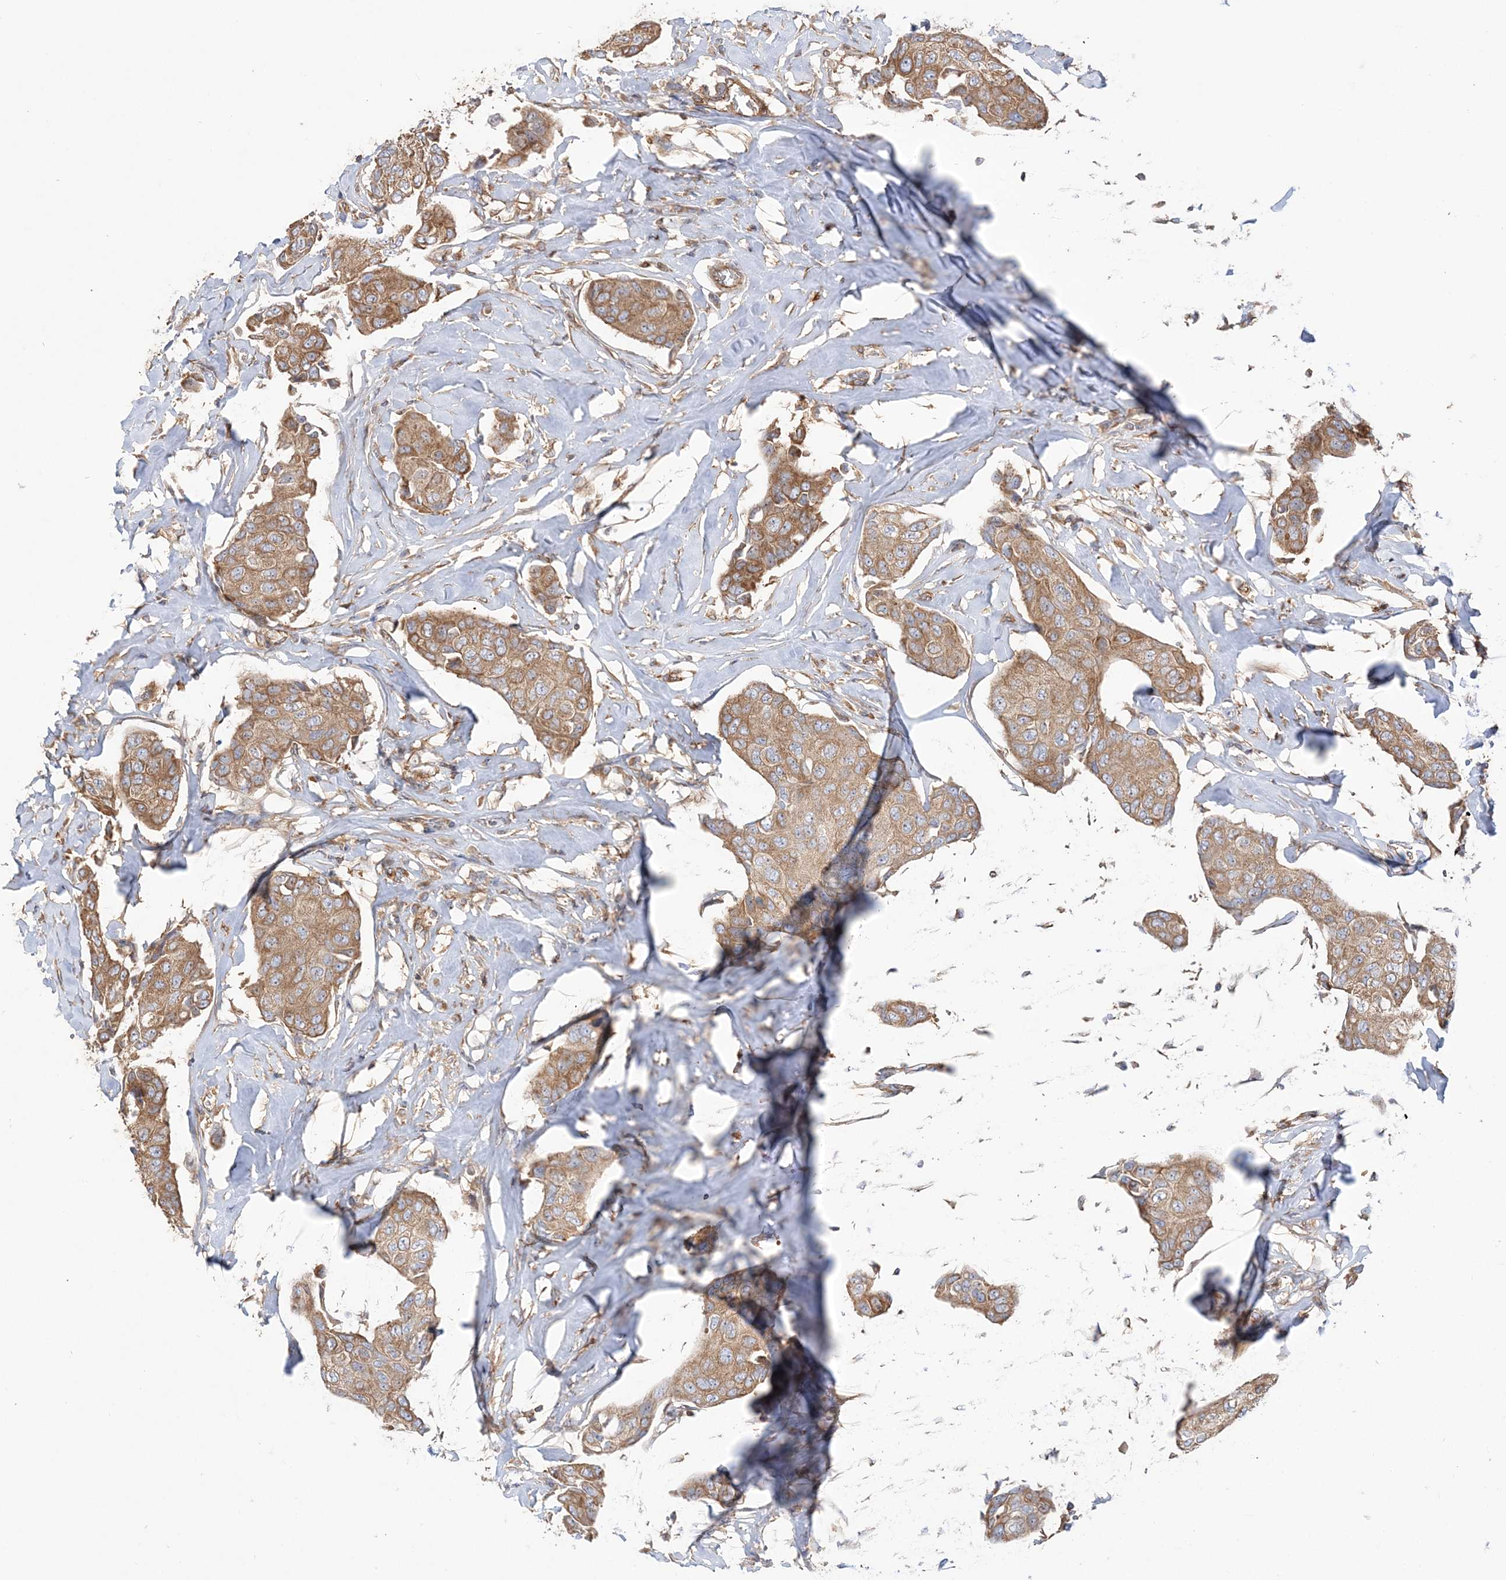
{"staining": {"intensity": "moderate", "quantity": "25%-75%", "location": "cytoplasmic/membranous"}, "tissue": "breast cancer", "cell_type": "Tumor cells", "image_type": "cancer", "snomed": [{"axis": "morphology", "description": "Duct carcinoma"}, {"axis": "topography", "description": "Breast"}], "caption": "An image of human breast cancer stained for a protein displays moderate cytoplasmic/membranous brown staining in tumor cells.", "gene": "TBC1D5", "patient": {"sex": "female", "age": 80}}